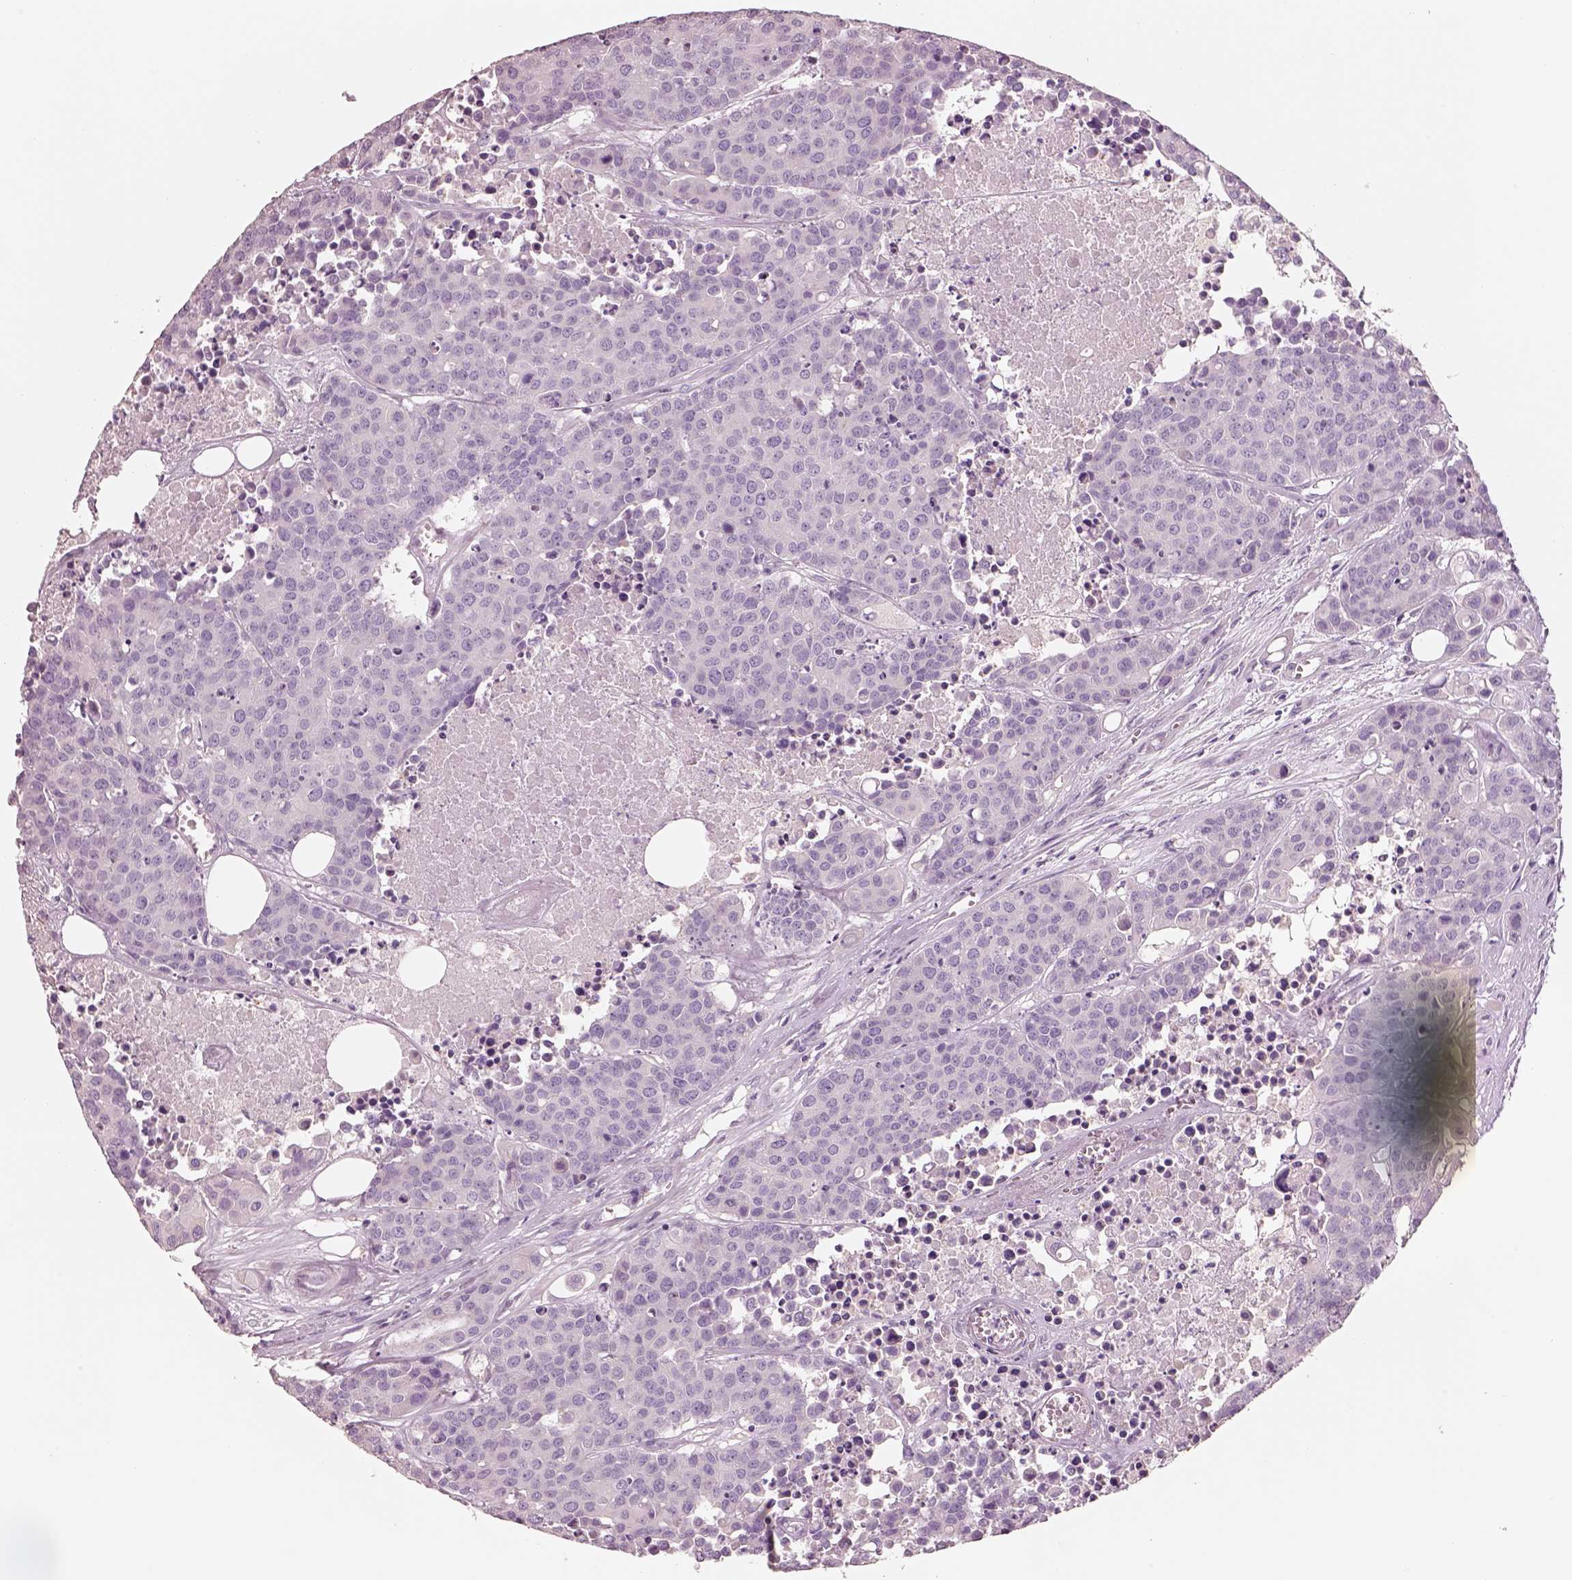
{"staining": {"intensity": "negative", "quantity": "none", "location": "none"}, "tissue": "carcinoid", "cell_type": "Tumor cells", "image_type": "cancer", "snomed": [{"axis": "morphology", "description": "Carcinoid, malignant, NOS"}, {"axis": "topography", "description": "Colon"}], "caption": "A high-resolution photomicrograph shows IHC staining of carcinoid, which exhibits no significant expression in tumor cells.", "gene": "PNOC", "patient": {"sex": "male", "age": 81}}